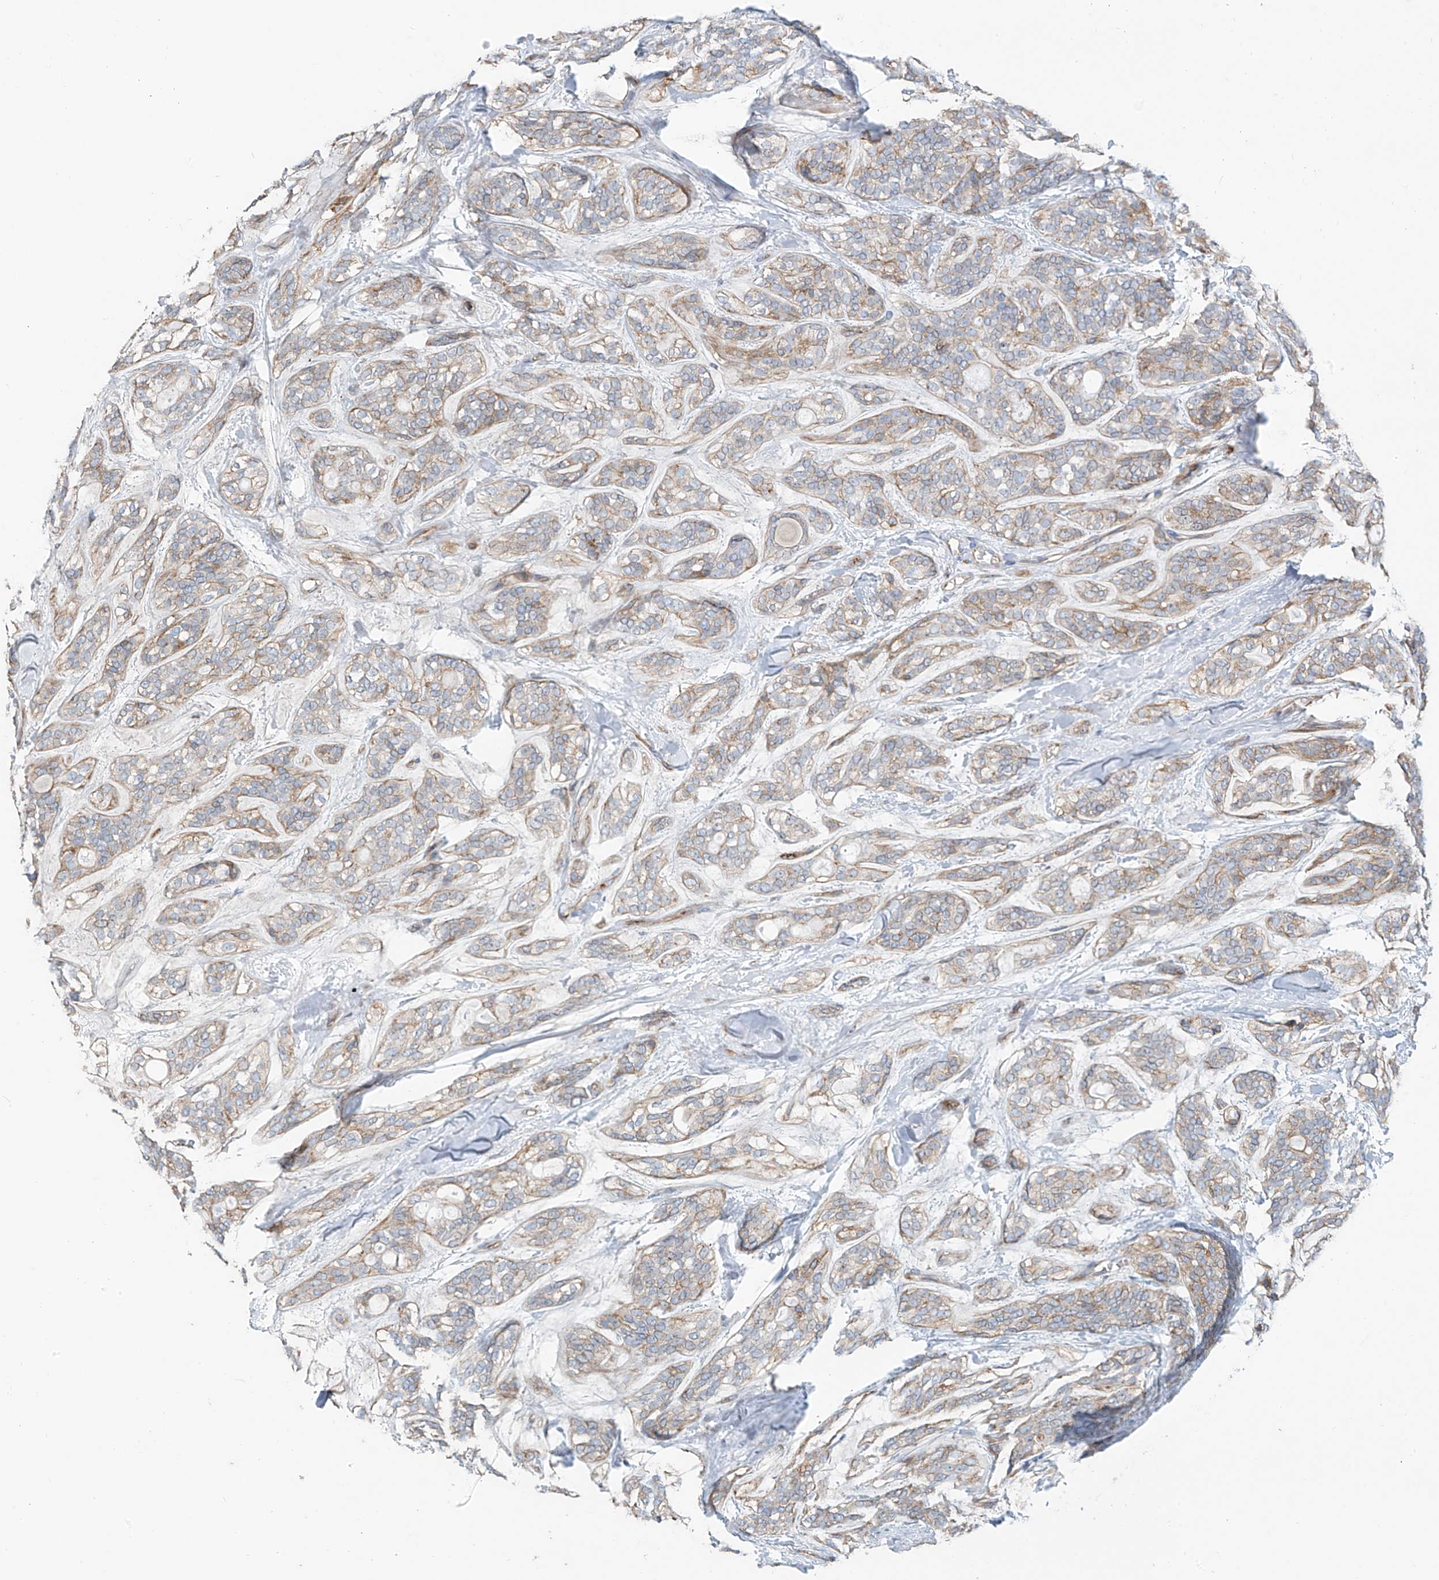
{"staining": {"intensity": "weak", "quantity": "25%-75%", "location": "cytoplasmic/membranous"}, "tissue": "head and neck cancer", "cell_type": "Tumor cells", "image_type": "cancer", "snomed": [{"axis": "morphology", "description": "Adenocarcinoma, NOS"}, {"axis": "topography", "description": "Head-Neck"}], "caption": "Head and neck adenocarcinoma stained with a brown dye shows weak cytoplasmic/membranous positive positivity in approximately 25%-75% of tumor cells.", "gene": "SLC1A5", "patient": {"sex": "male", "age": 66}}